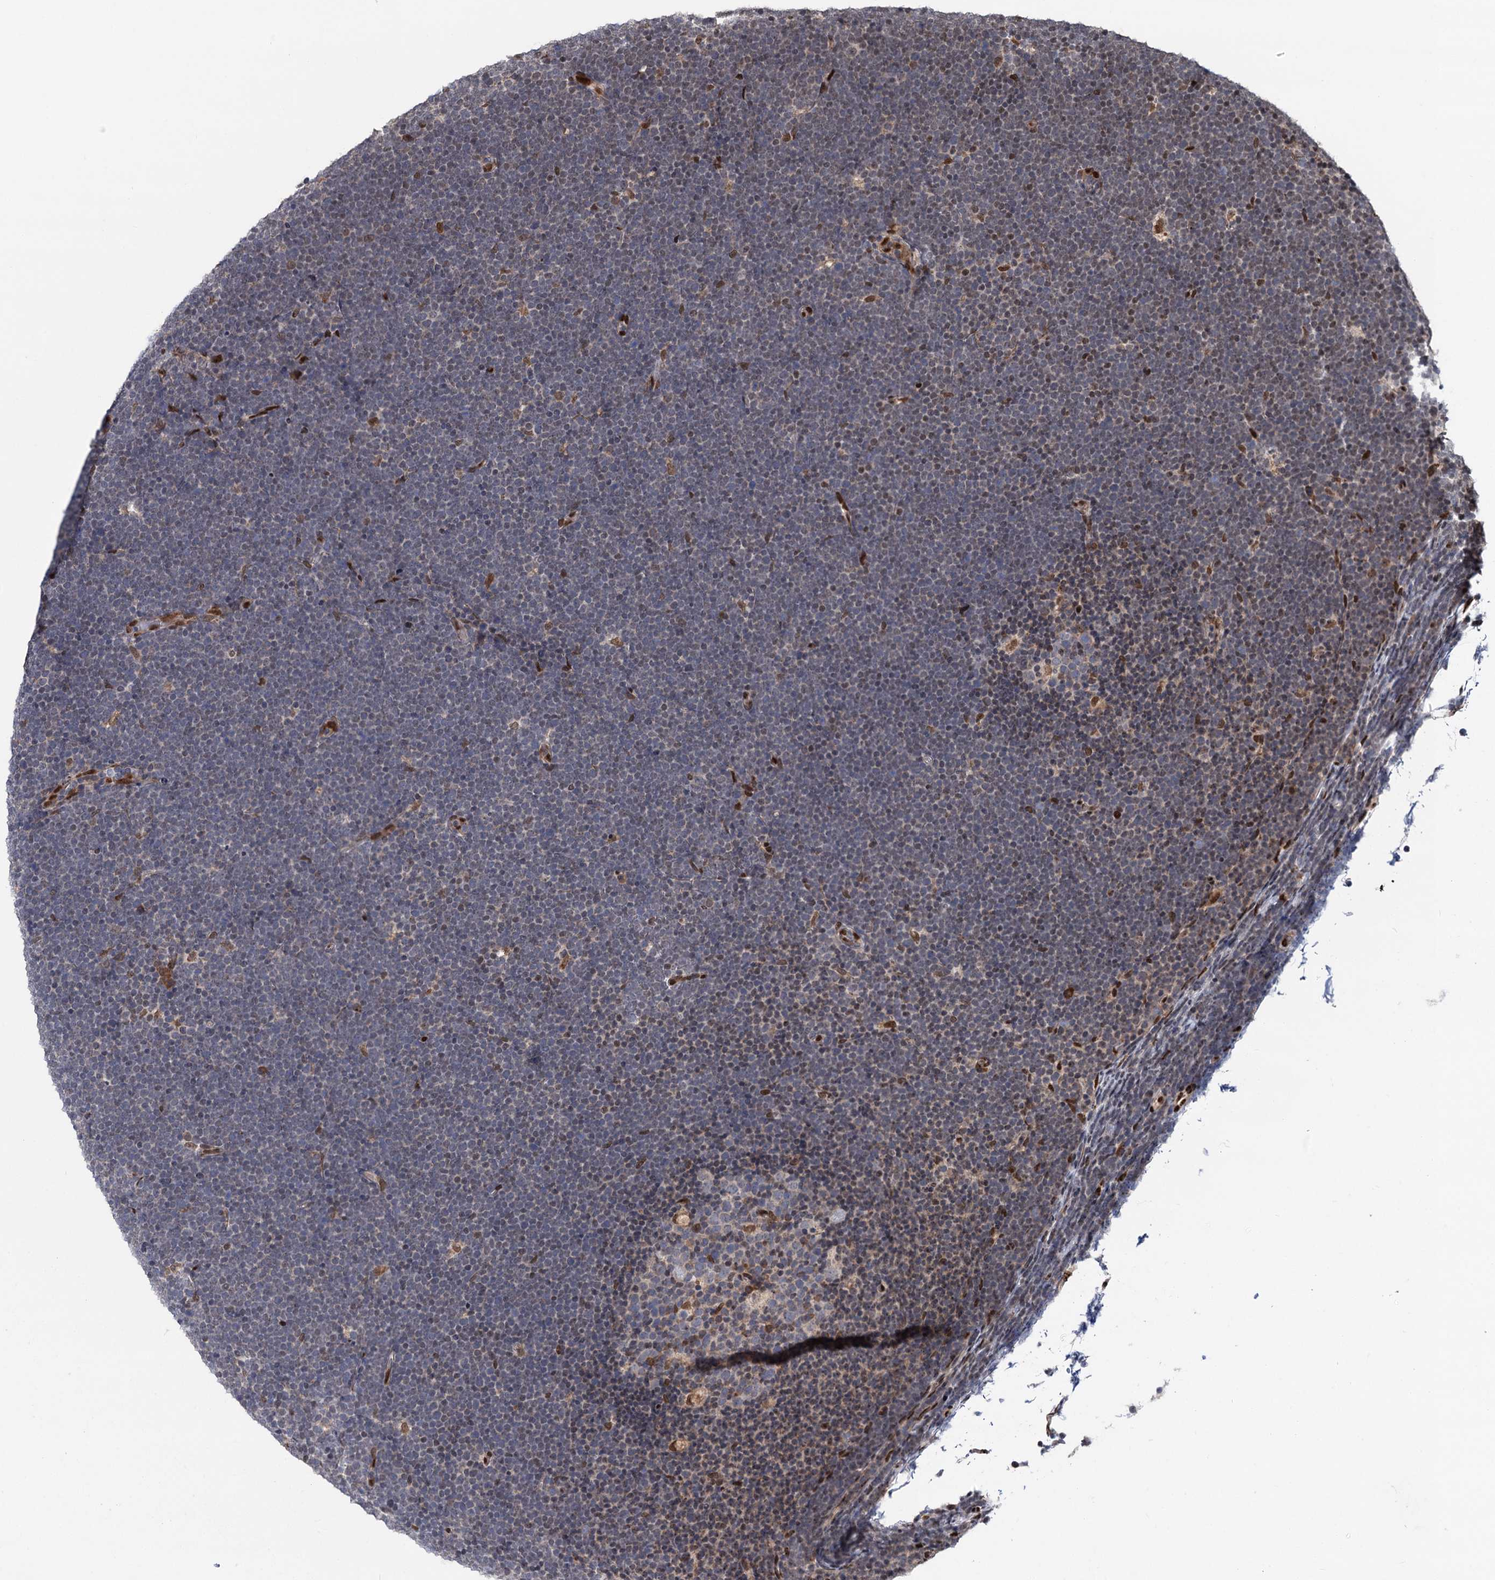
{"staining": {"intensity": "negative", "quantity": "none", "location": "none"}, "tissue": "lymphoma", "cell_type": "Tumor cells", "image_type": "cancer", "snomed": [{"axis": "morphology", "description": "Malignant lymphoma, non-Hodgkin's type, High grade"}, {"axis": "topography", "description": "Lymph node"}], "caption": "The histopathology image shows no staining of tumor cells in lymphoma.", "gene": "MESD", "patient": {"sex": "male", "age": 13}}